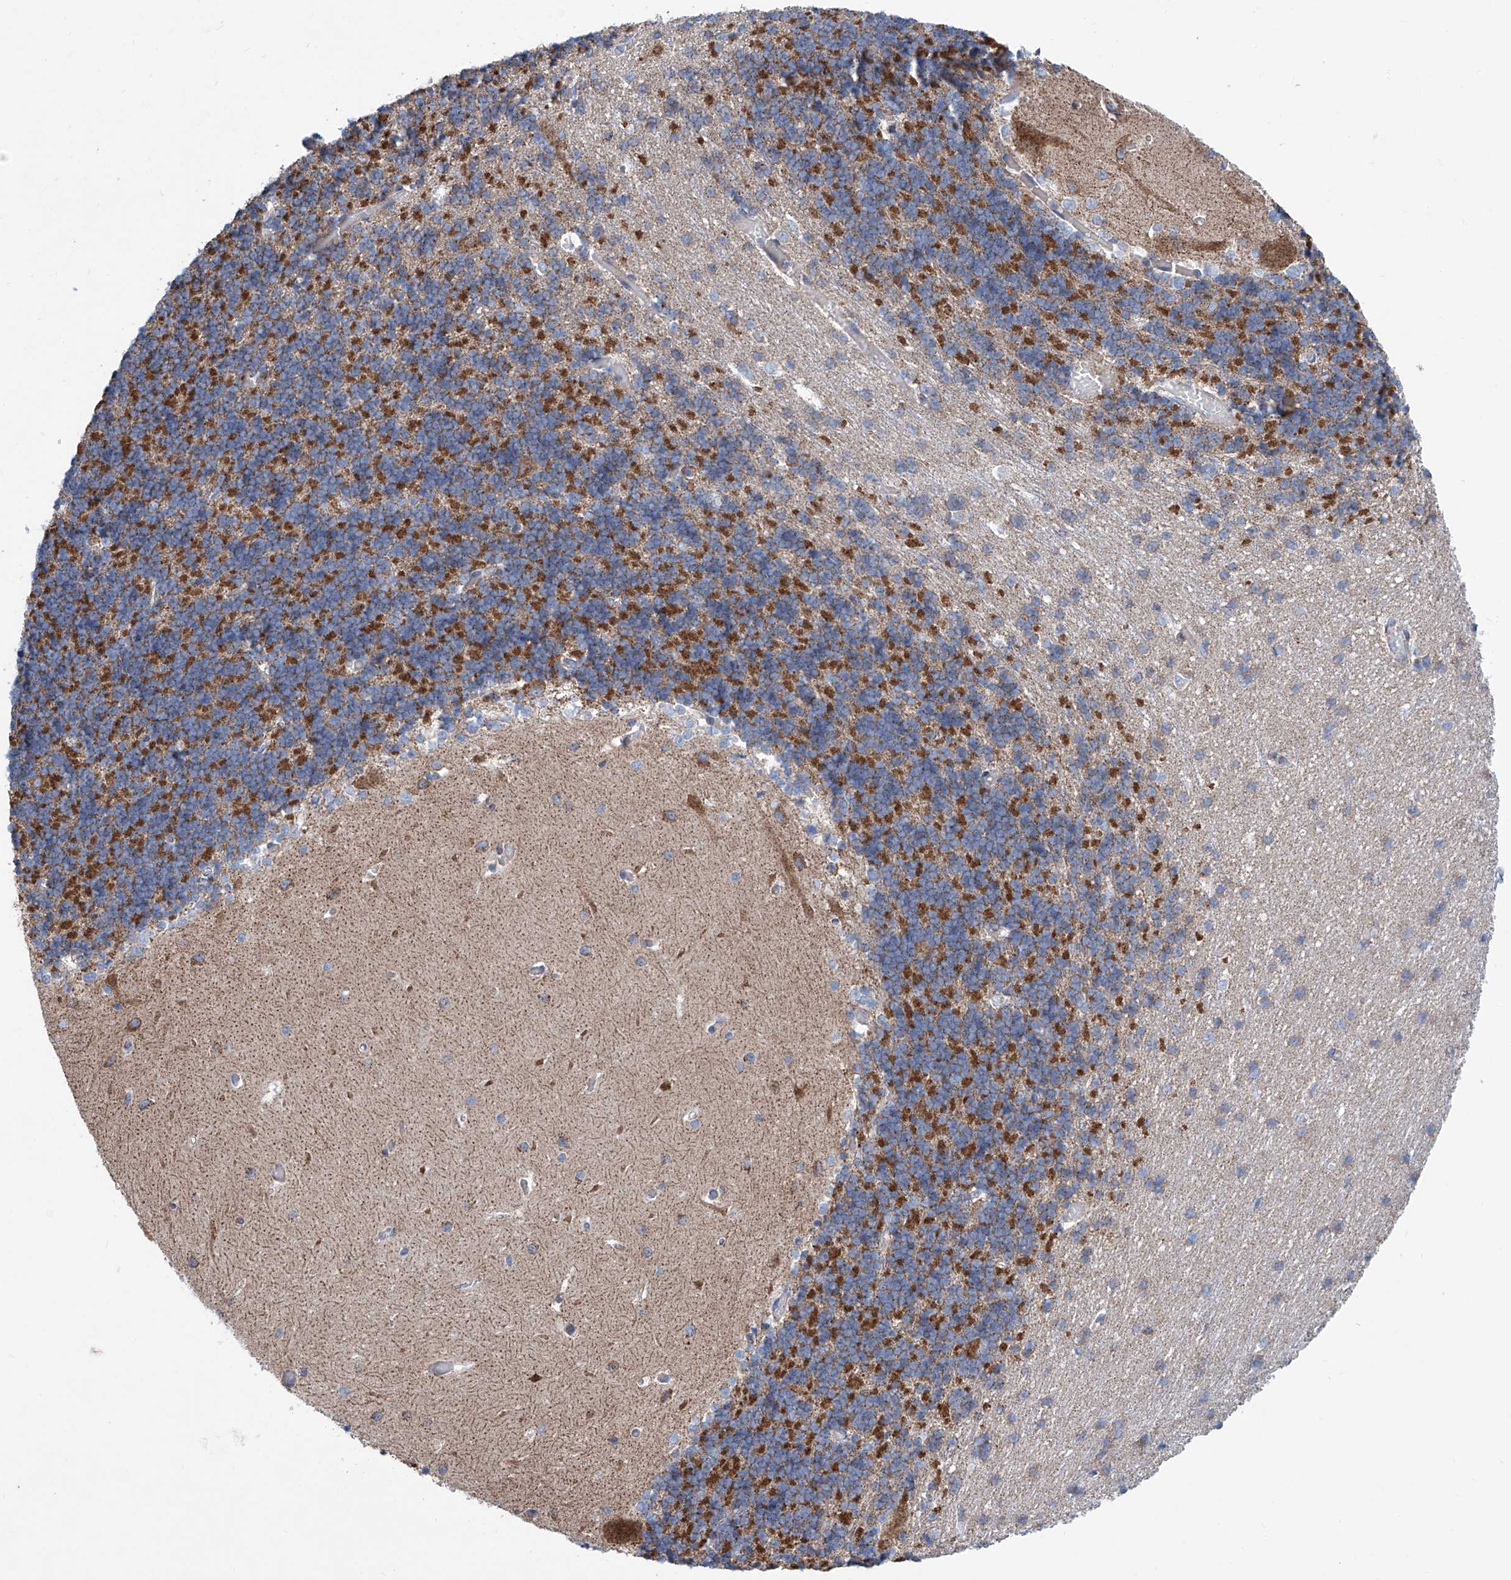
{"staining": {"intensity": "strong", "quantity": "25%-75%", "location": "cytoplasmic/membranous"}, "tissue": "cerebellum", "cell_type": "Cells in granular layer", "image_type": "normal", "snomed": [{"axis": "morphology", "description": "Normal tissue, NOS"}, {"axis": "topography", "description": "Cerebellum"}], "caption": "Cells in granular layer show high levels of strong cytoplasmic/membranous positivity in approximately 25%-75% of cells in benign cerebellum.", "gene": "MAD2L1", "patient": {"sex": "male", "age": 37}}